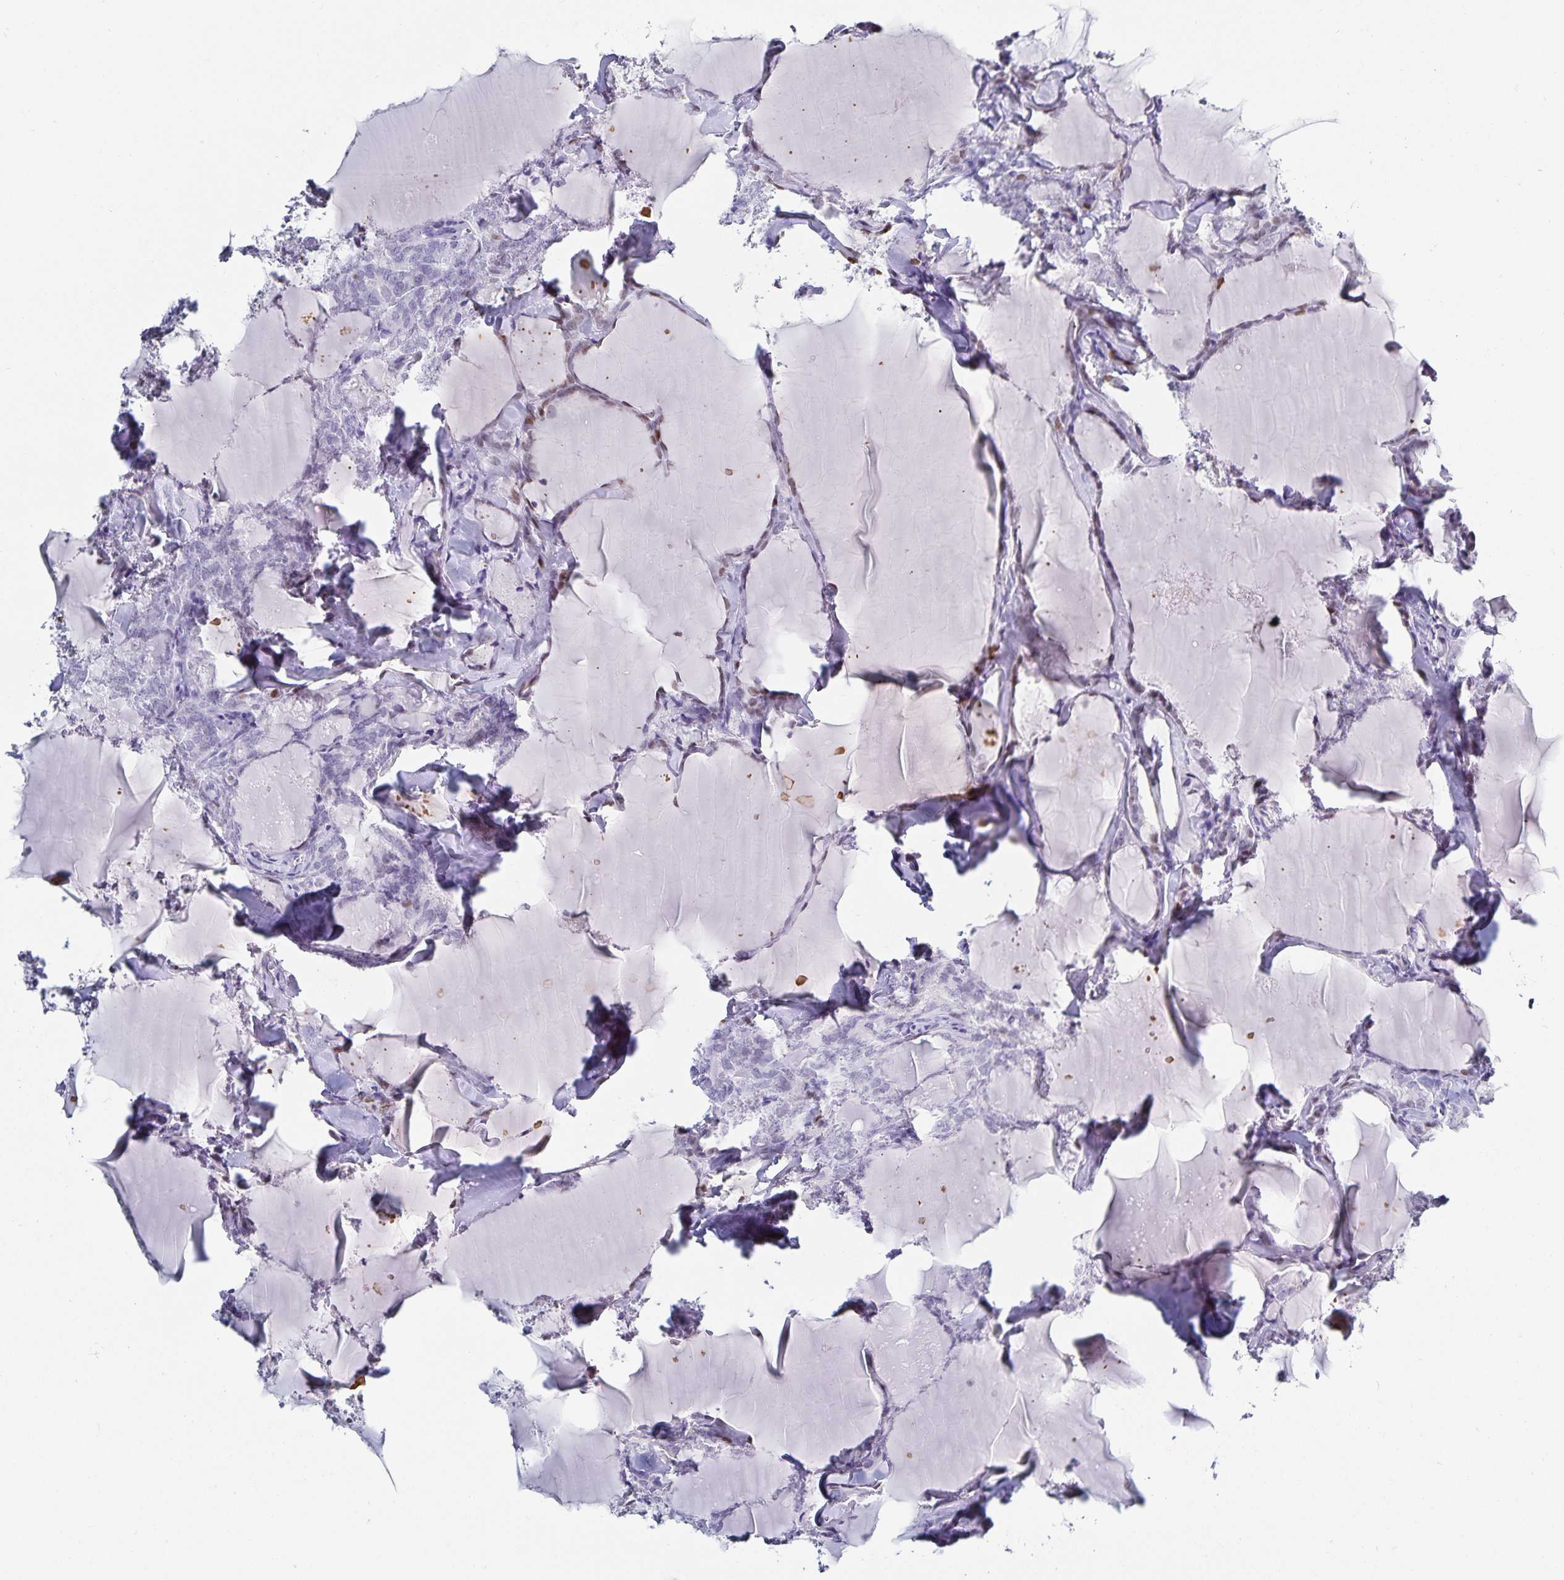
{"staining": {"intensity": "negative", "quantity": "none", "location": "none"}, "tissue": "thyroid cancer", "cell_type": "Tumor cells", "image_type": "cancer", "snomed": [{"axis": "morphology", "description": "Papillary adenocarcinoma, NOS"}, {"axis": "topography", "description": "Thyroid gland"}], "caption": "The image reveals no staining of tumor cells in papillary adenocarcinoma (thyroid).", "gene": "HMGB3", "patient": {"sex": "male", "age": 30}}